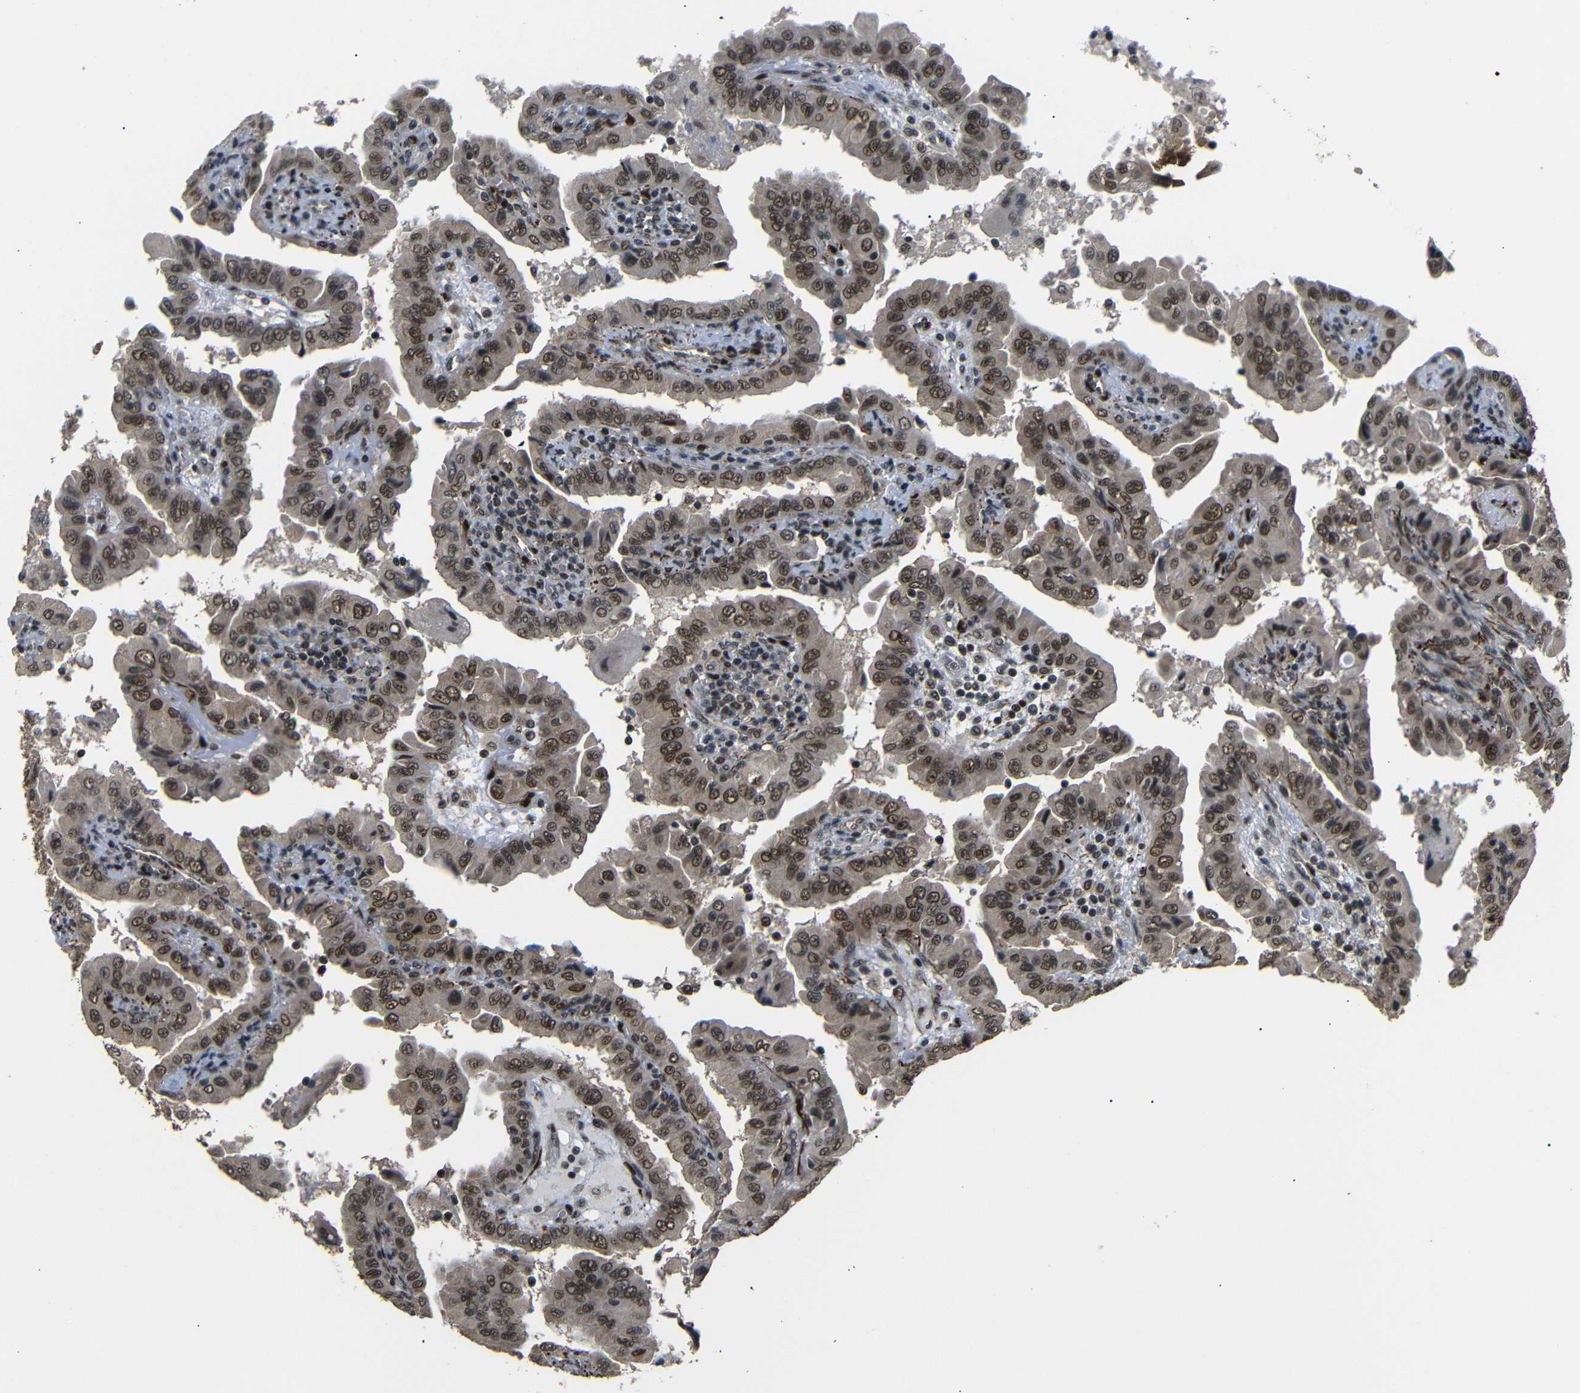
{"staining": {"intensity": "moderate", "quantity": ">75%", "location": "cytoplasmic/membranous,nuclear"}, "tissue": "thyroid cancer", "cell_type": "Tumor cells", "image_type": "cancer", "snomed": [{"axis": "morphology", "description": "Papillary adenocarcinoma, NOS"}, {"axis": "topography", "description": "Thyroid gland"}], "caption": "This photomicrograph exhibits immunohistochemistry staining of papillary adenocarcinoma (thyroid), with medium moderate cytoplasmic/membranous and nuclear expression in about >75% of tumor cells.", "gene": "TBX2", "patient": {"sex": "male", "age": 33}}